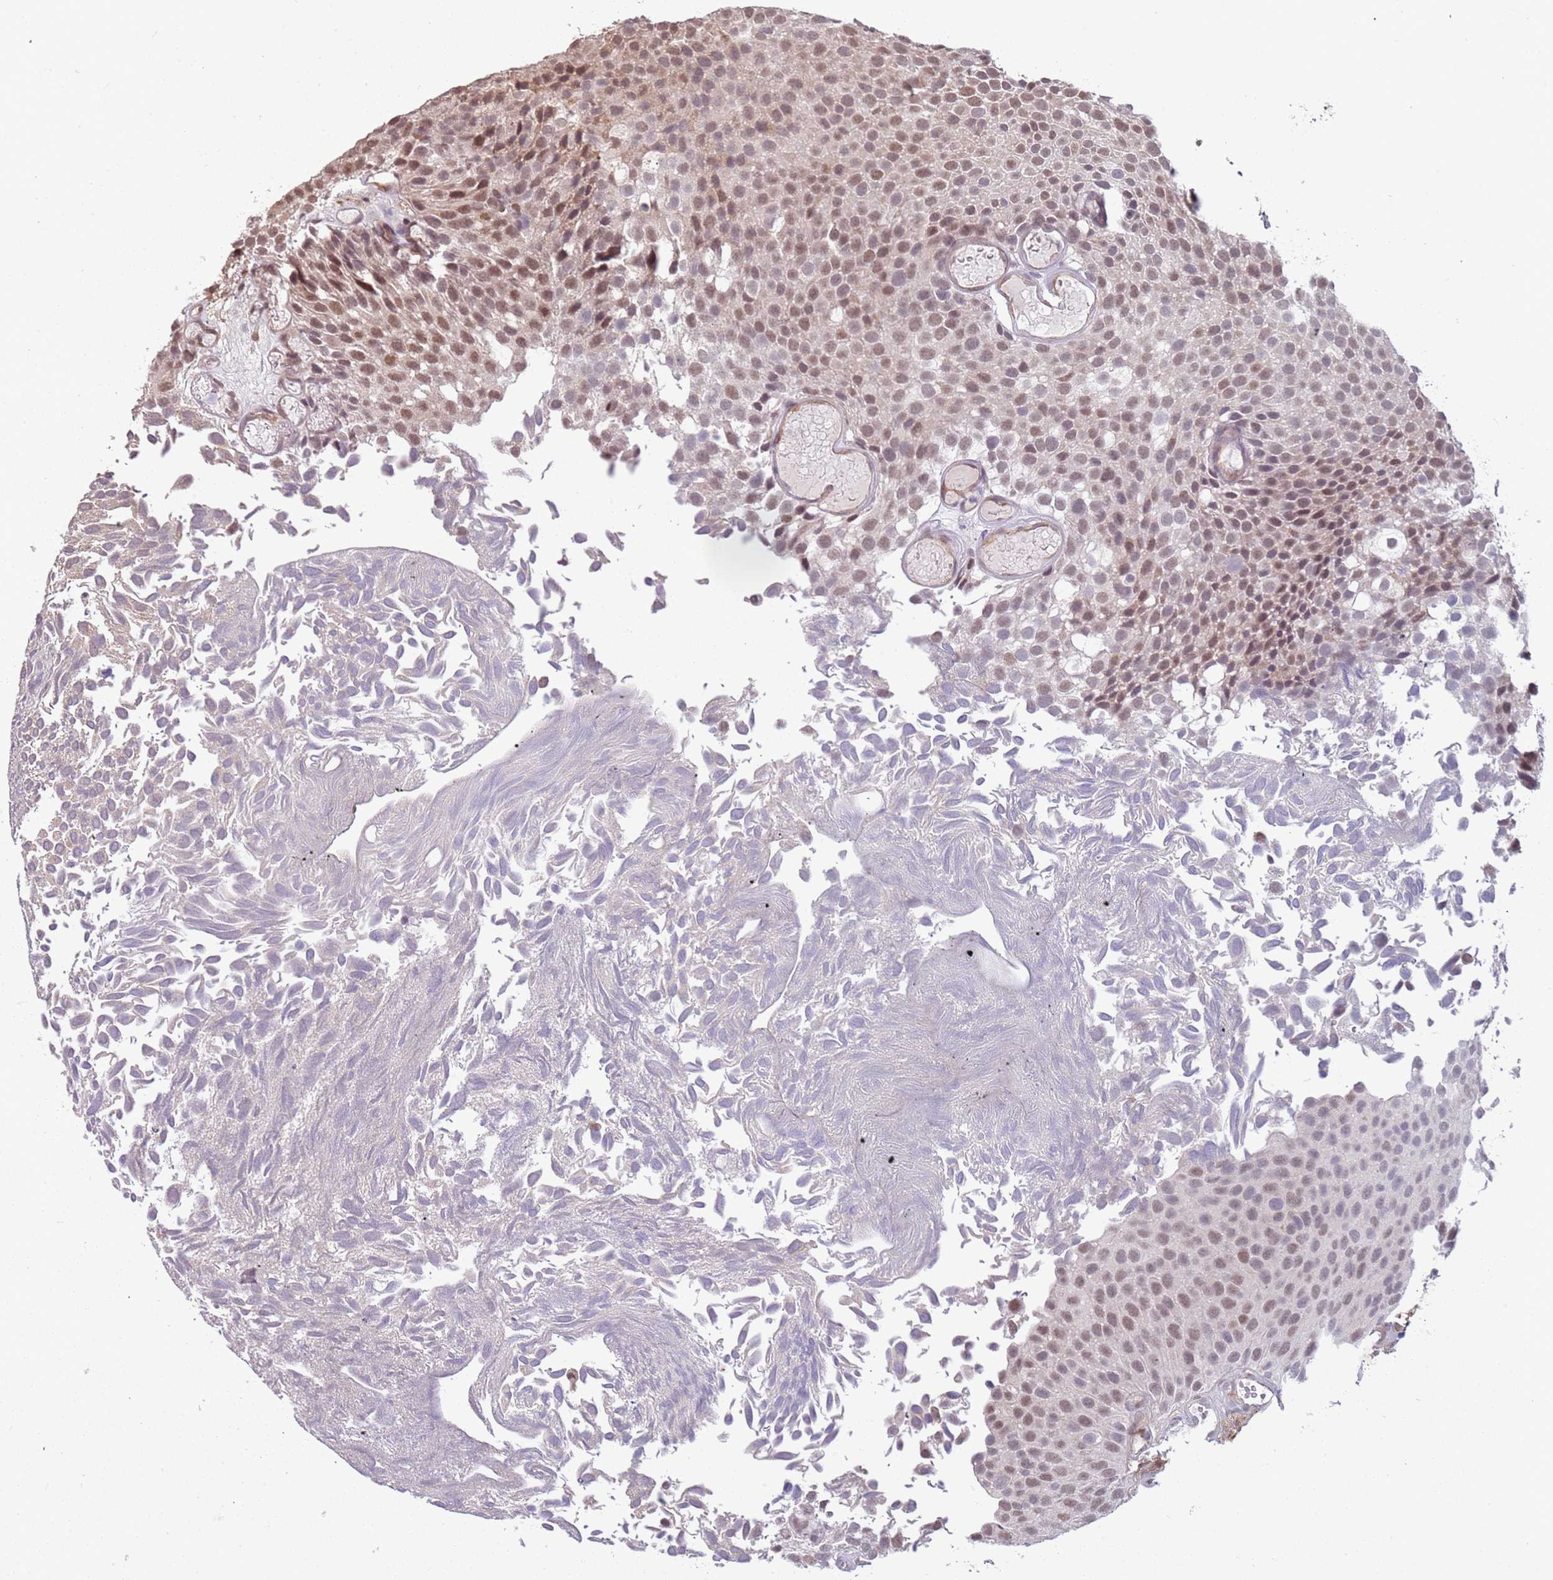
{"staining": {"intensity": "moderate", "quantity": "25%-75%", "location": "nuclear"}, "tissue": "urothelial cancer", "cell_type": "Tumor cells", "image_type": "cancer", "snomed": [{"axis": "morphology", "description": "Urothelial carcinoma, Low grade"}, {"axis": "topography", "description": "Urinary bladder"}], "caption": "A brown stain labels moderate nuclear staining of a protein in human urothelial cancer tumor cells.", "gene": "POLR3H", "patient": {"sex": "male", "age": 89}}